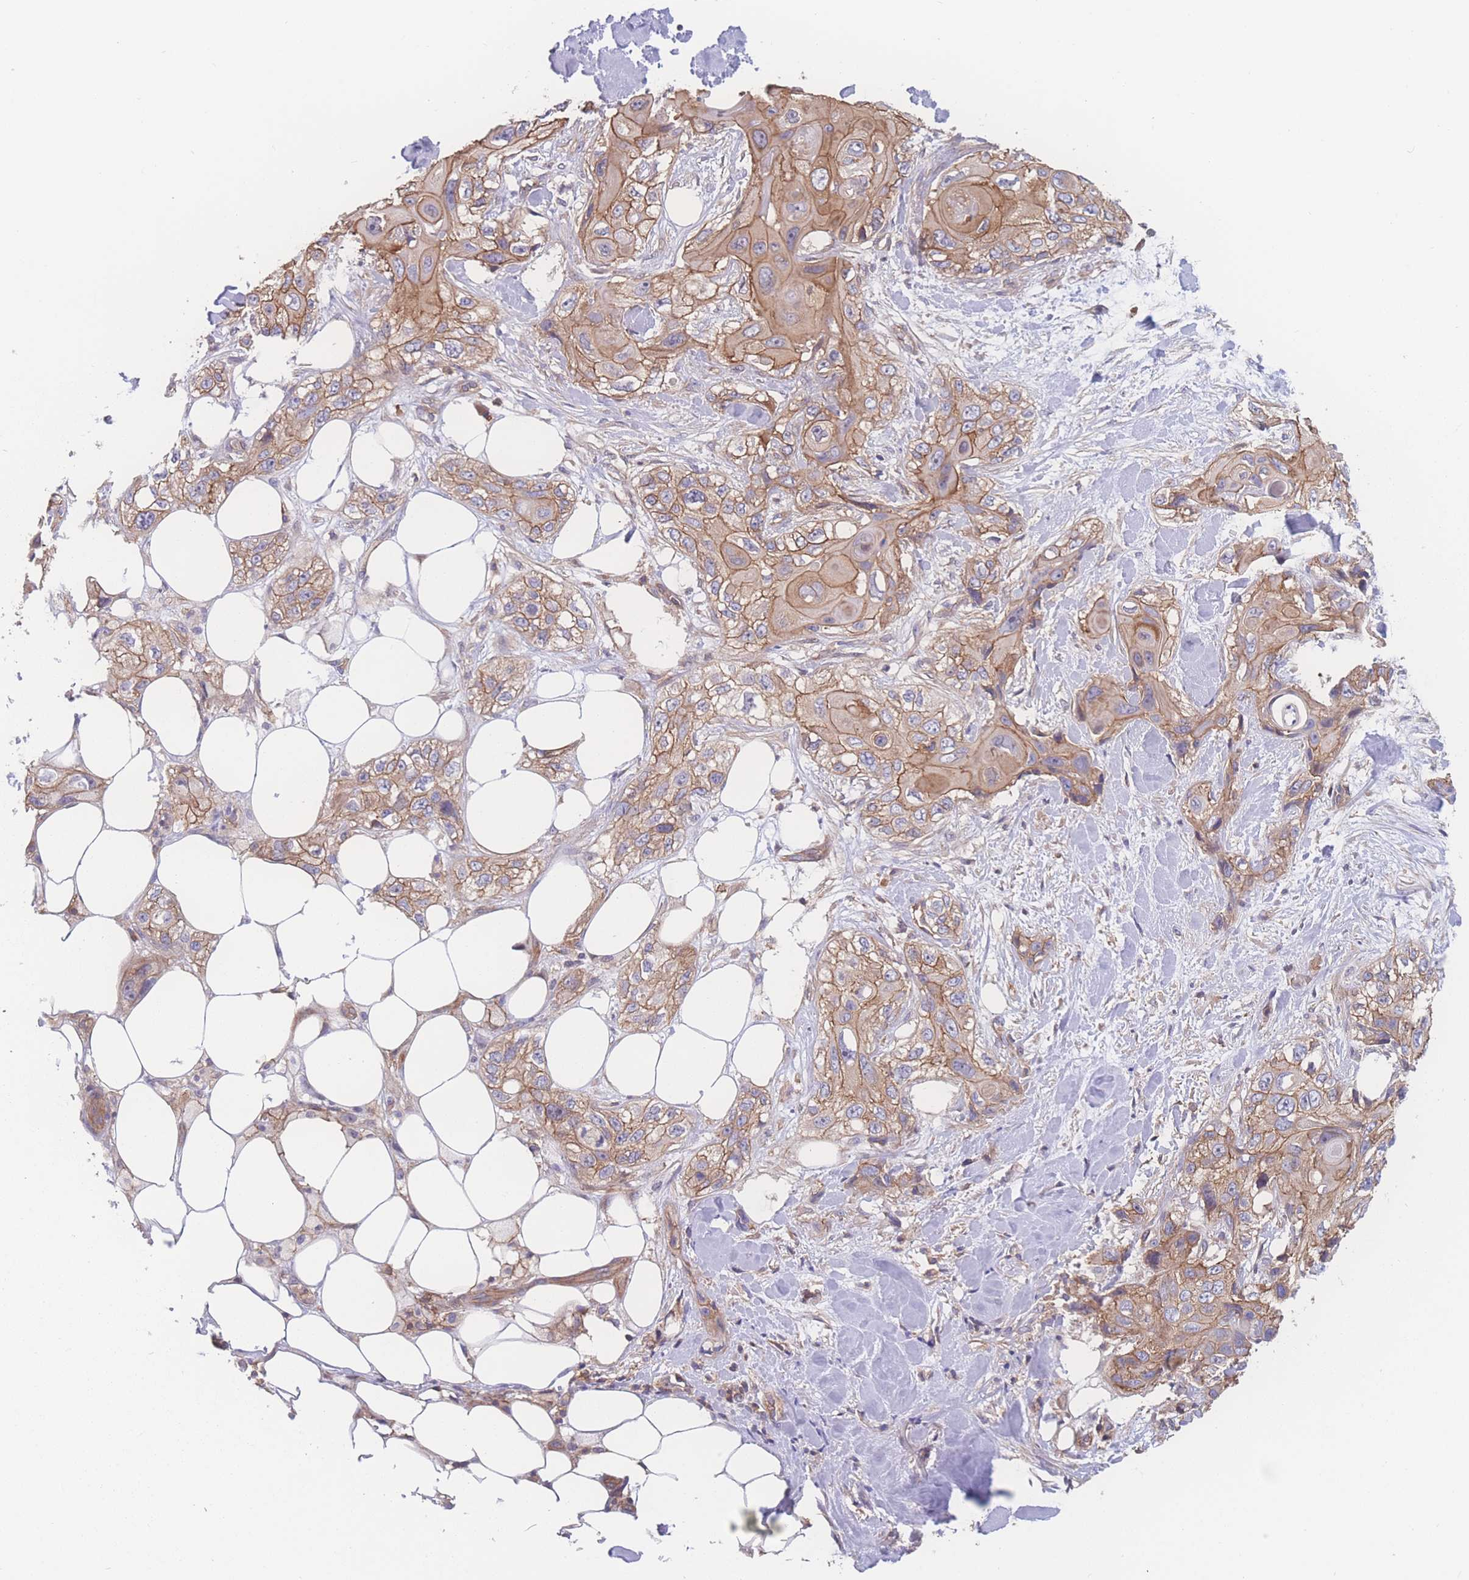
{"staining": {"intensity": "moderate", "quantity": "25%-75%", "location": "cytoplasmic/membranous"}, "tissue": "skin cancer", "cell_type": "Tumor cells", "image_type": "cancer", "snomed": [{"axis": "morphology", "description": "Normal tissue, NOS"}, {"axis": "morphology", "description": "Squamous cell carcinoma, NOS"}, {"axis": "topography", "description": "Skin"}], "caption": "This histopathology image exhibits skin cancer stained with immunohistochemistry (IHC) to label a protein in brown. The cytoplasmic/membranous of tumor cells show moderate positivity for the protein. Nuclei are counter-stained blue.", "gene": "CFAP97", "patient": {"sex": "male", "age": 72}}